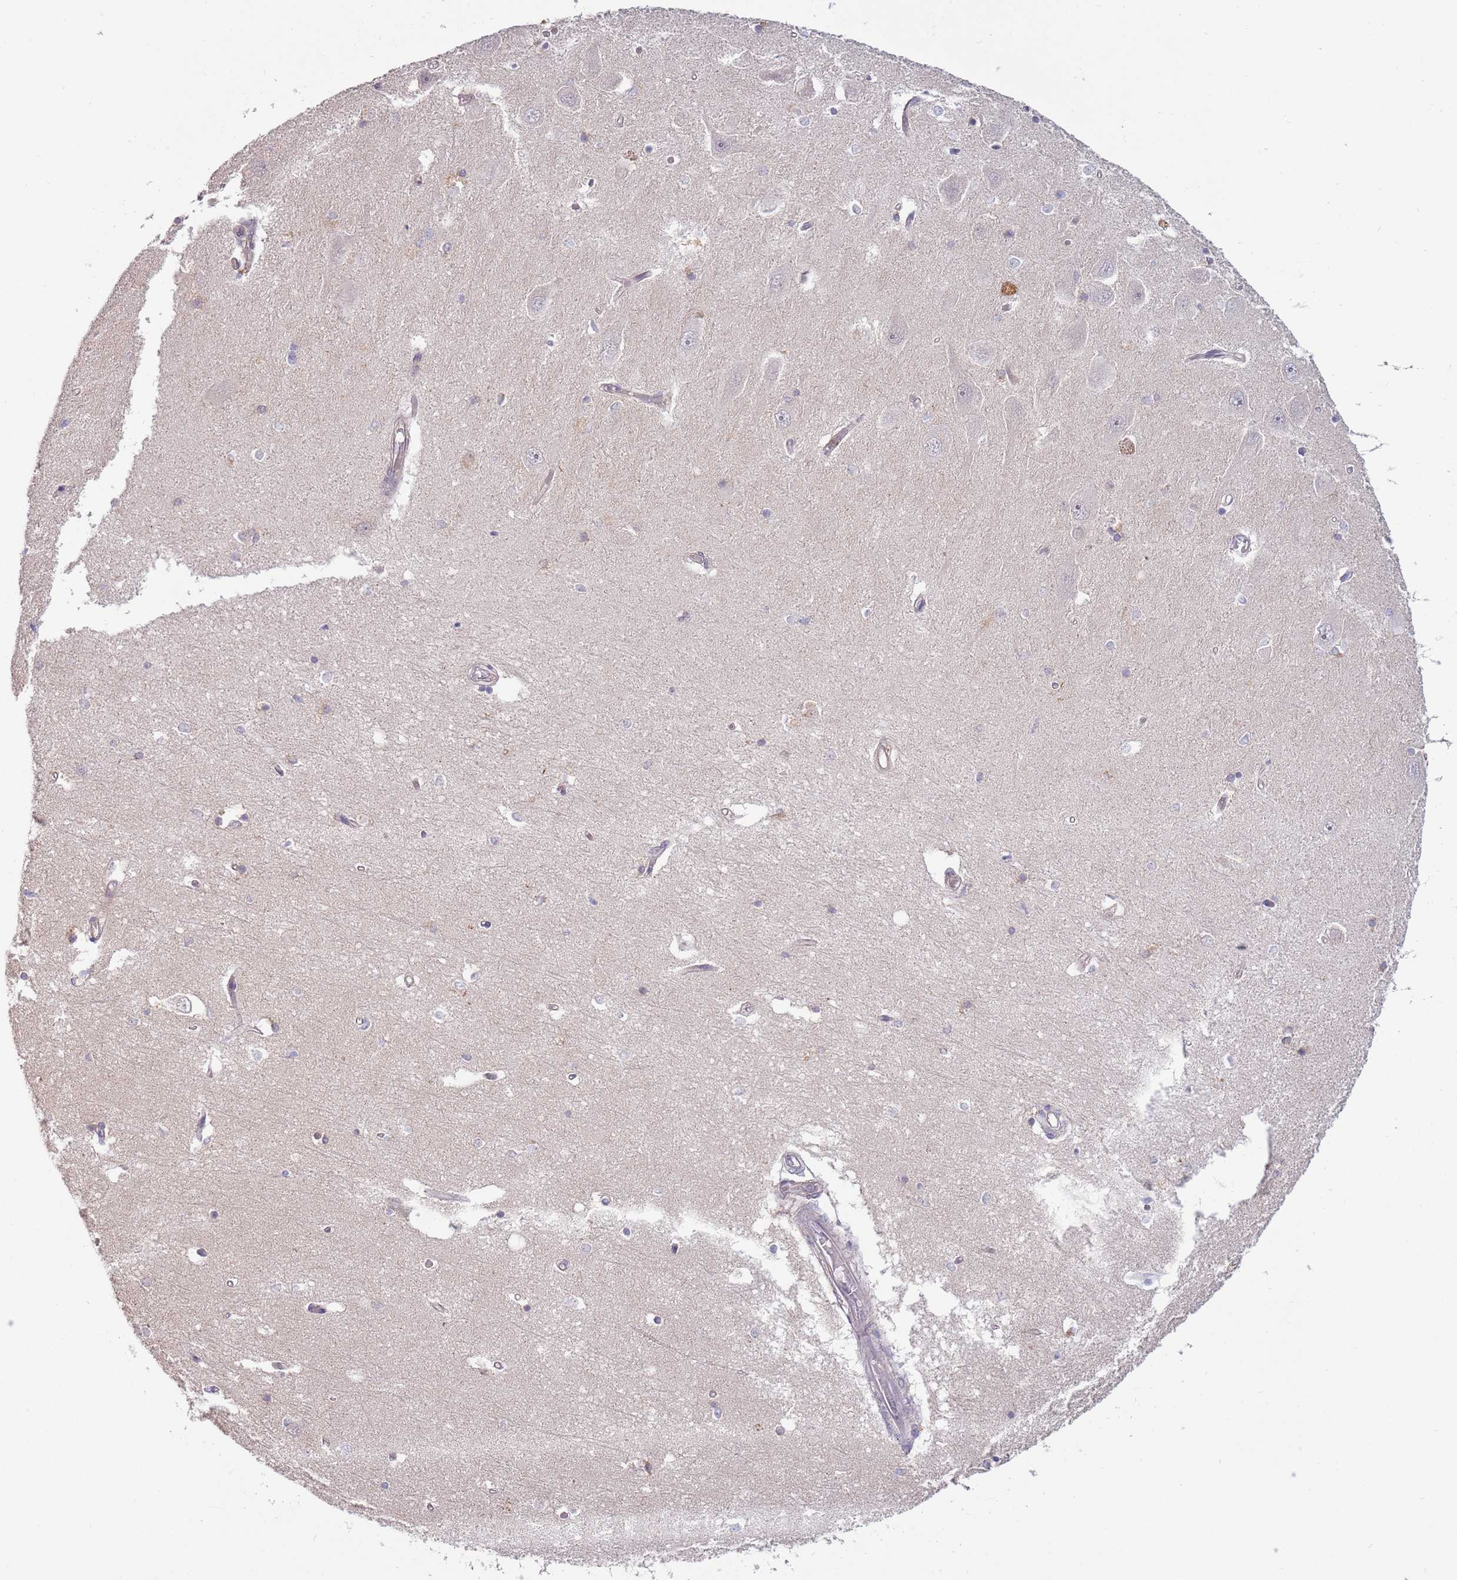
{"staining": {"intensity": "negative", "quantity": "none", "location": "none"}, "tissue": "hippocampus", "cell_type": "Glial cells", "image_type": "normal", "snomed": [{"axis": "morphology", "description": "Normal tissue, NOS"}, {"axis": "topography", "description": "Hippocampus"}], "caption": "Immunohistochemistry (IHC) photomicrograph of unremarkable hippocampus stained for a protein (brown), which demonstrates no positivity in glial cells.", "gene": "SAV1", "patient": {"sex": "male", "age": 45}}